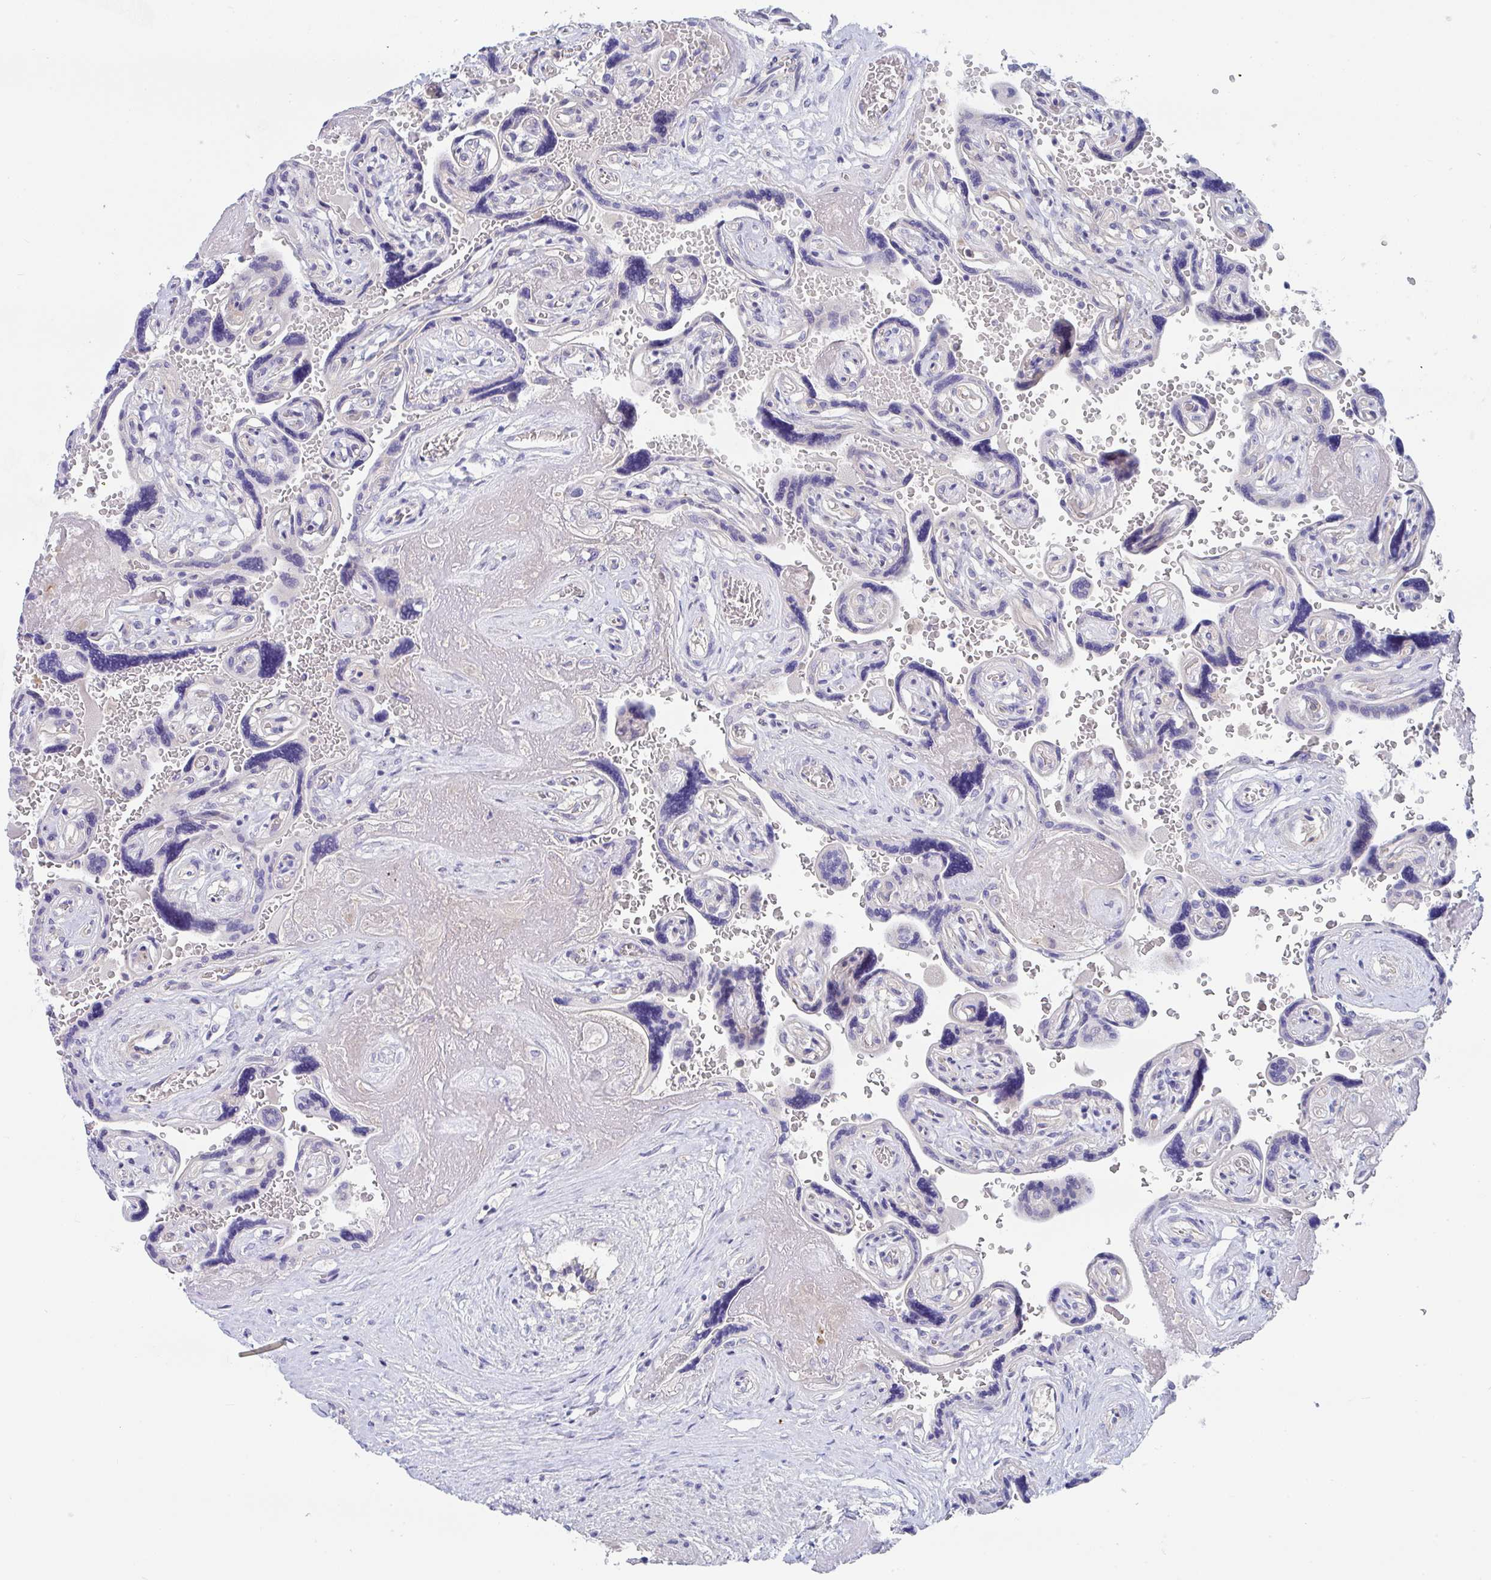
{"staining": {"intensity": "weak", "quantity": "<25%", "location": "cytoplasmic/membranous"}, "tissue": "placenta", "cell_type": "Trophoblastic cells", "image_type": "normal", "snomed": [{"axis": "morphology", "description": "Normal tissue, NOS"}, {"axis": "topography", "description": "Placenta"}], "caption": "A high-resolution photomicrograph shows immunohistochemistry (IHC) staining of unremarkable placenta, which displays no significant positivity in trophoblastic cells. (DAB (3,3'-diaminobenzidine) immunohistochemistry (IHC) with hematoxylin counter stain).", "gene": "P2RX3", "patient": {"sex": "female", "age": 32}}